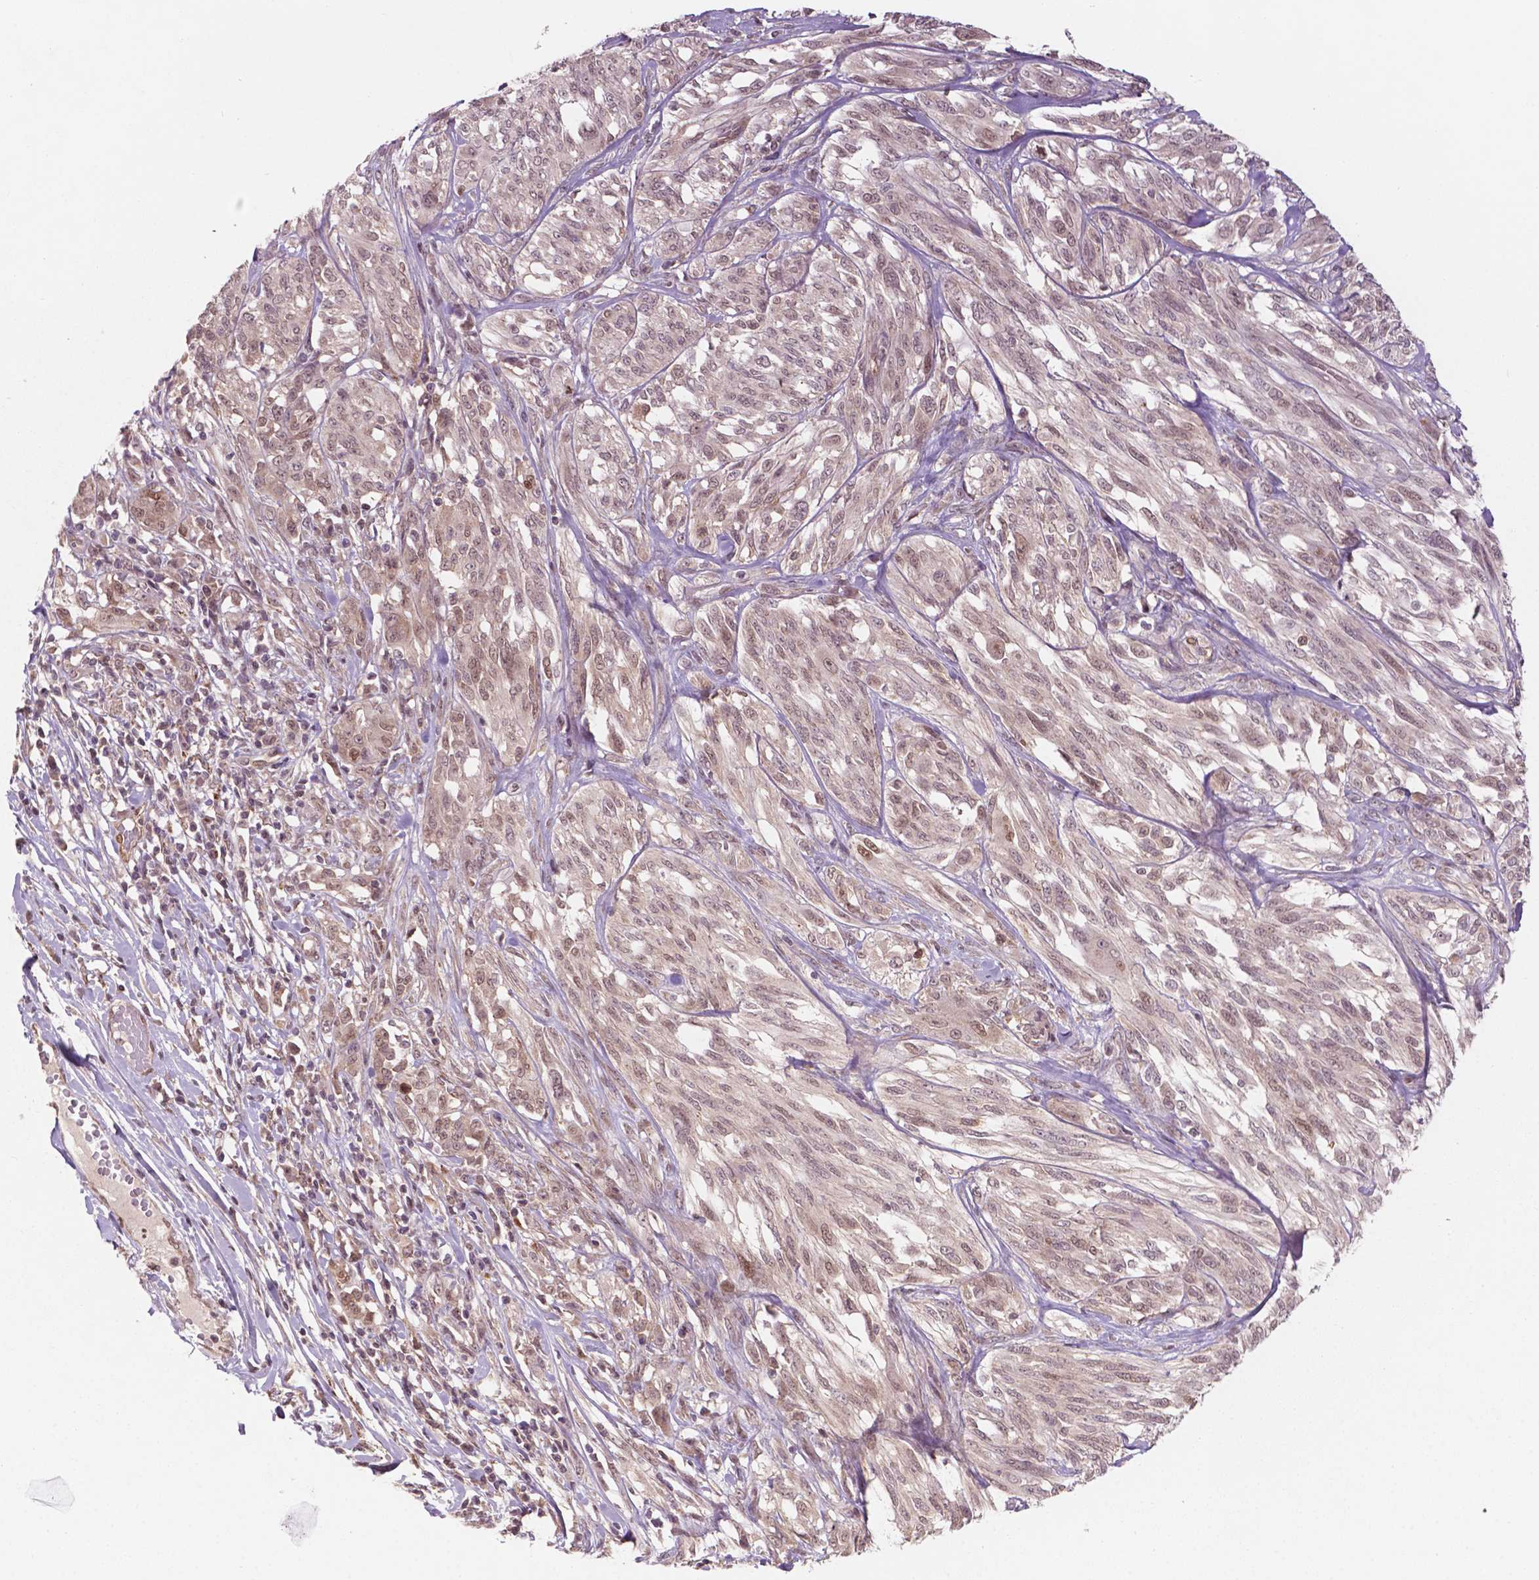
{"staining": {"intensity": "weak", "quantity": ">75%", "location": "cytoplasmic/membranous,nuclear"}, "tissue": "melanoma", "cell_type": "Tumor cells", "image_type": "cancer", "snomed": [{"axis": "morphology", "description": "Malignant melanoma, NOS"}, {"axis": "topography", "description": "Skin"}], "caption": "Malignant melanoma tissue demonstrates weak cytoplasmic/membranous and nuclear expression in about >75% of tumor cells", "gene": "NFAT5", "patient": {"sex": "female", "age": 91}}